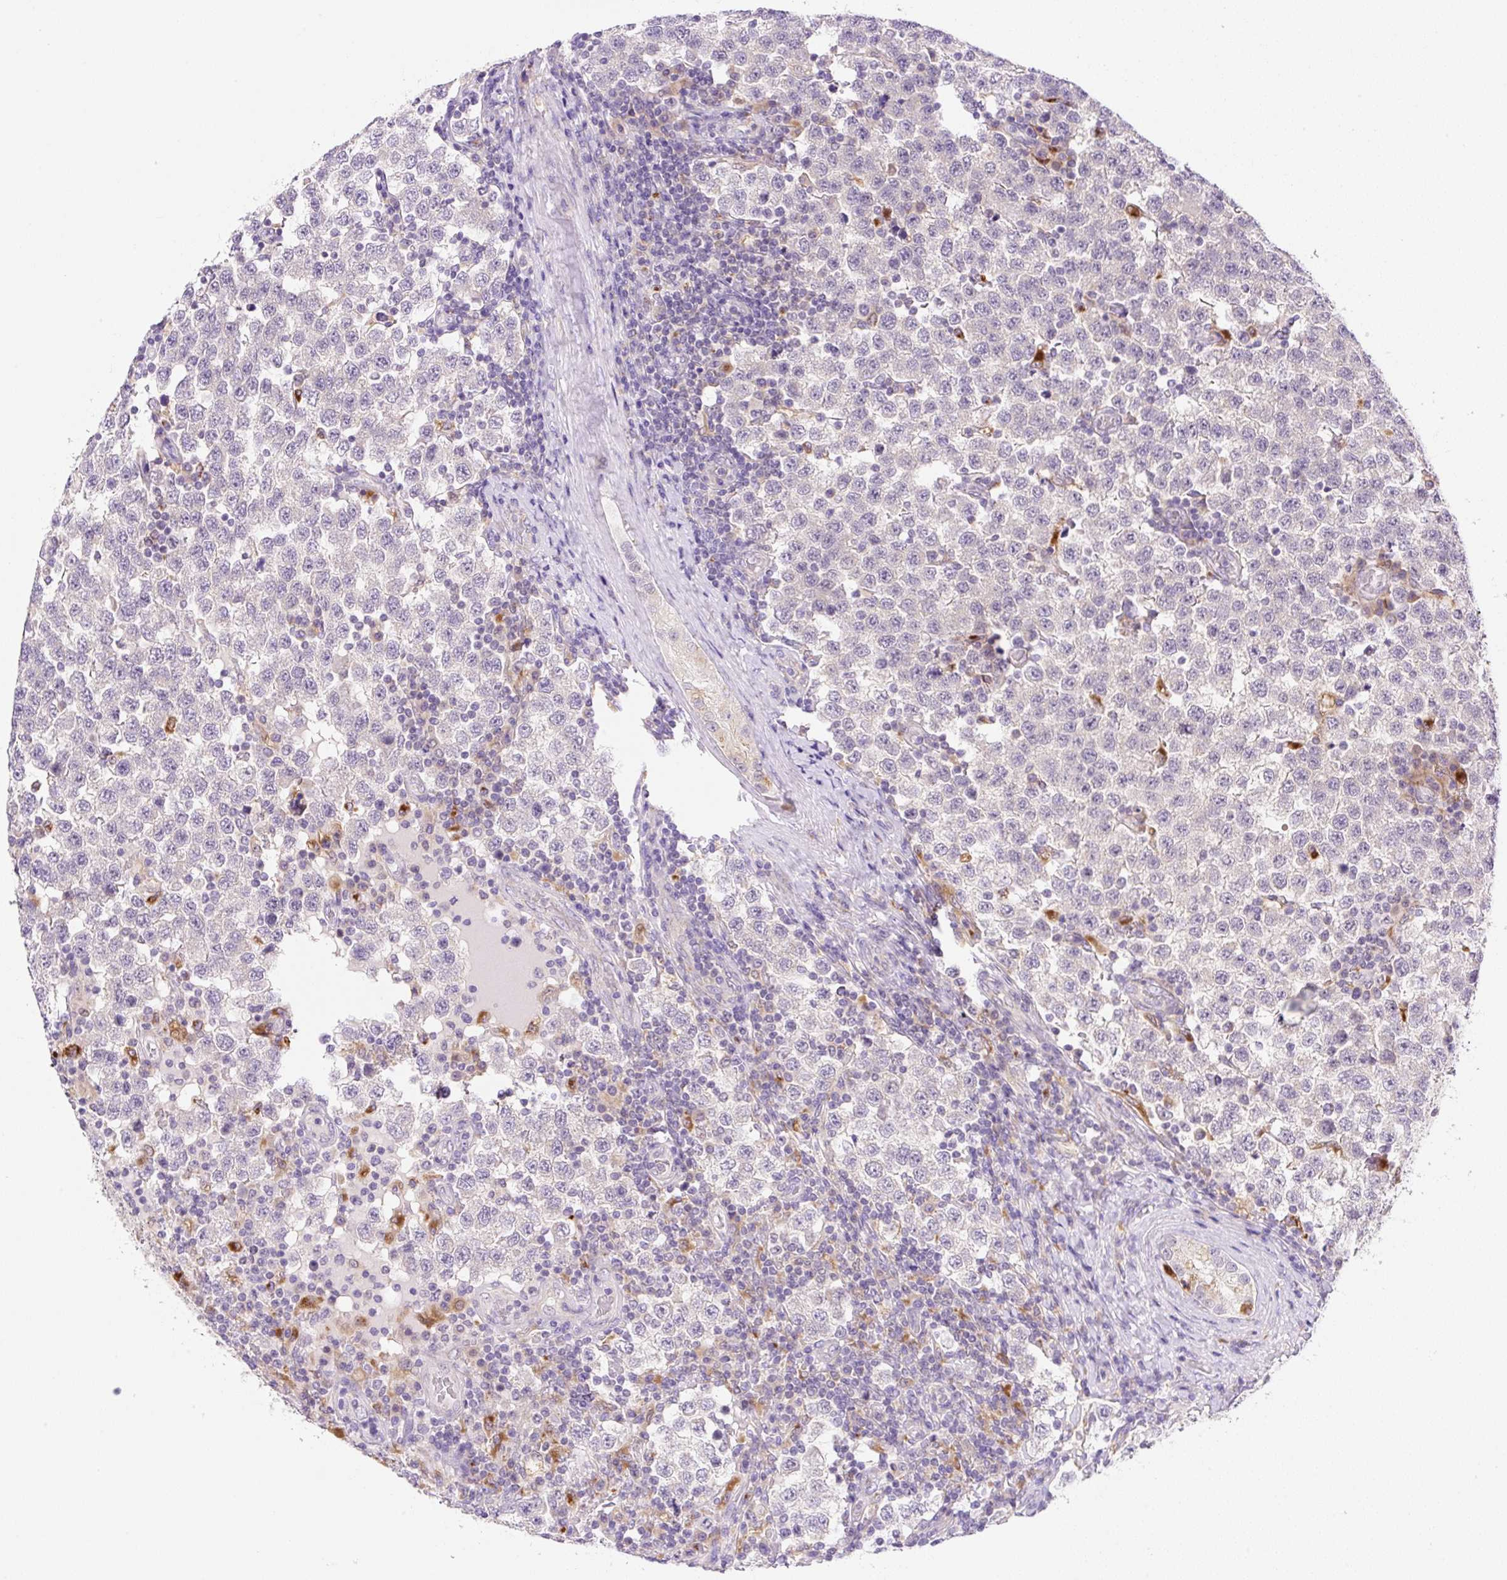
{"staining": {"intensity": "negative", "quantity": "none", "location": "none"}, "tissue": "testis cancer", "cell_type": "Tumor cells", "image_type": "cancer", "snomed": [{"axis": "morphology", "description": "Seminoma, NOS"}, {"axis": "topography", "description": "Testis"}], "caption": "This photomicrograph is of testis seminoma stained with immunohistochemistry (IHC) to label a protein in brown with the nuclei are counter-stained blue. There is no positivity in tumor cells.", "gene": "CEBPZOS", "patient": {"sex": "male", "age": 34}}